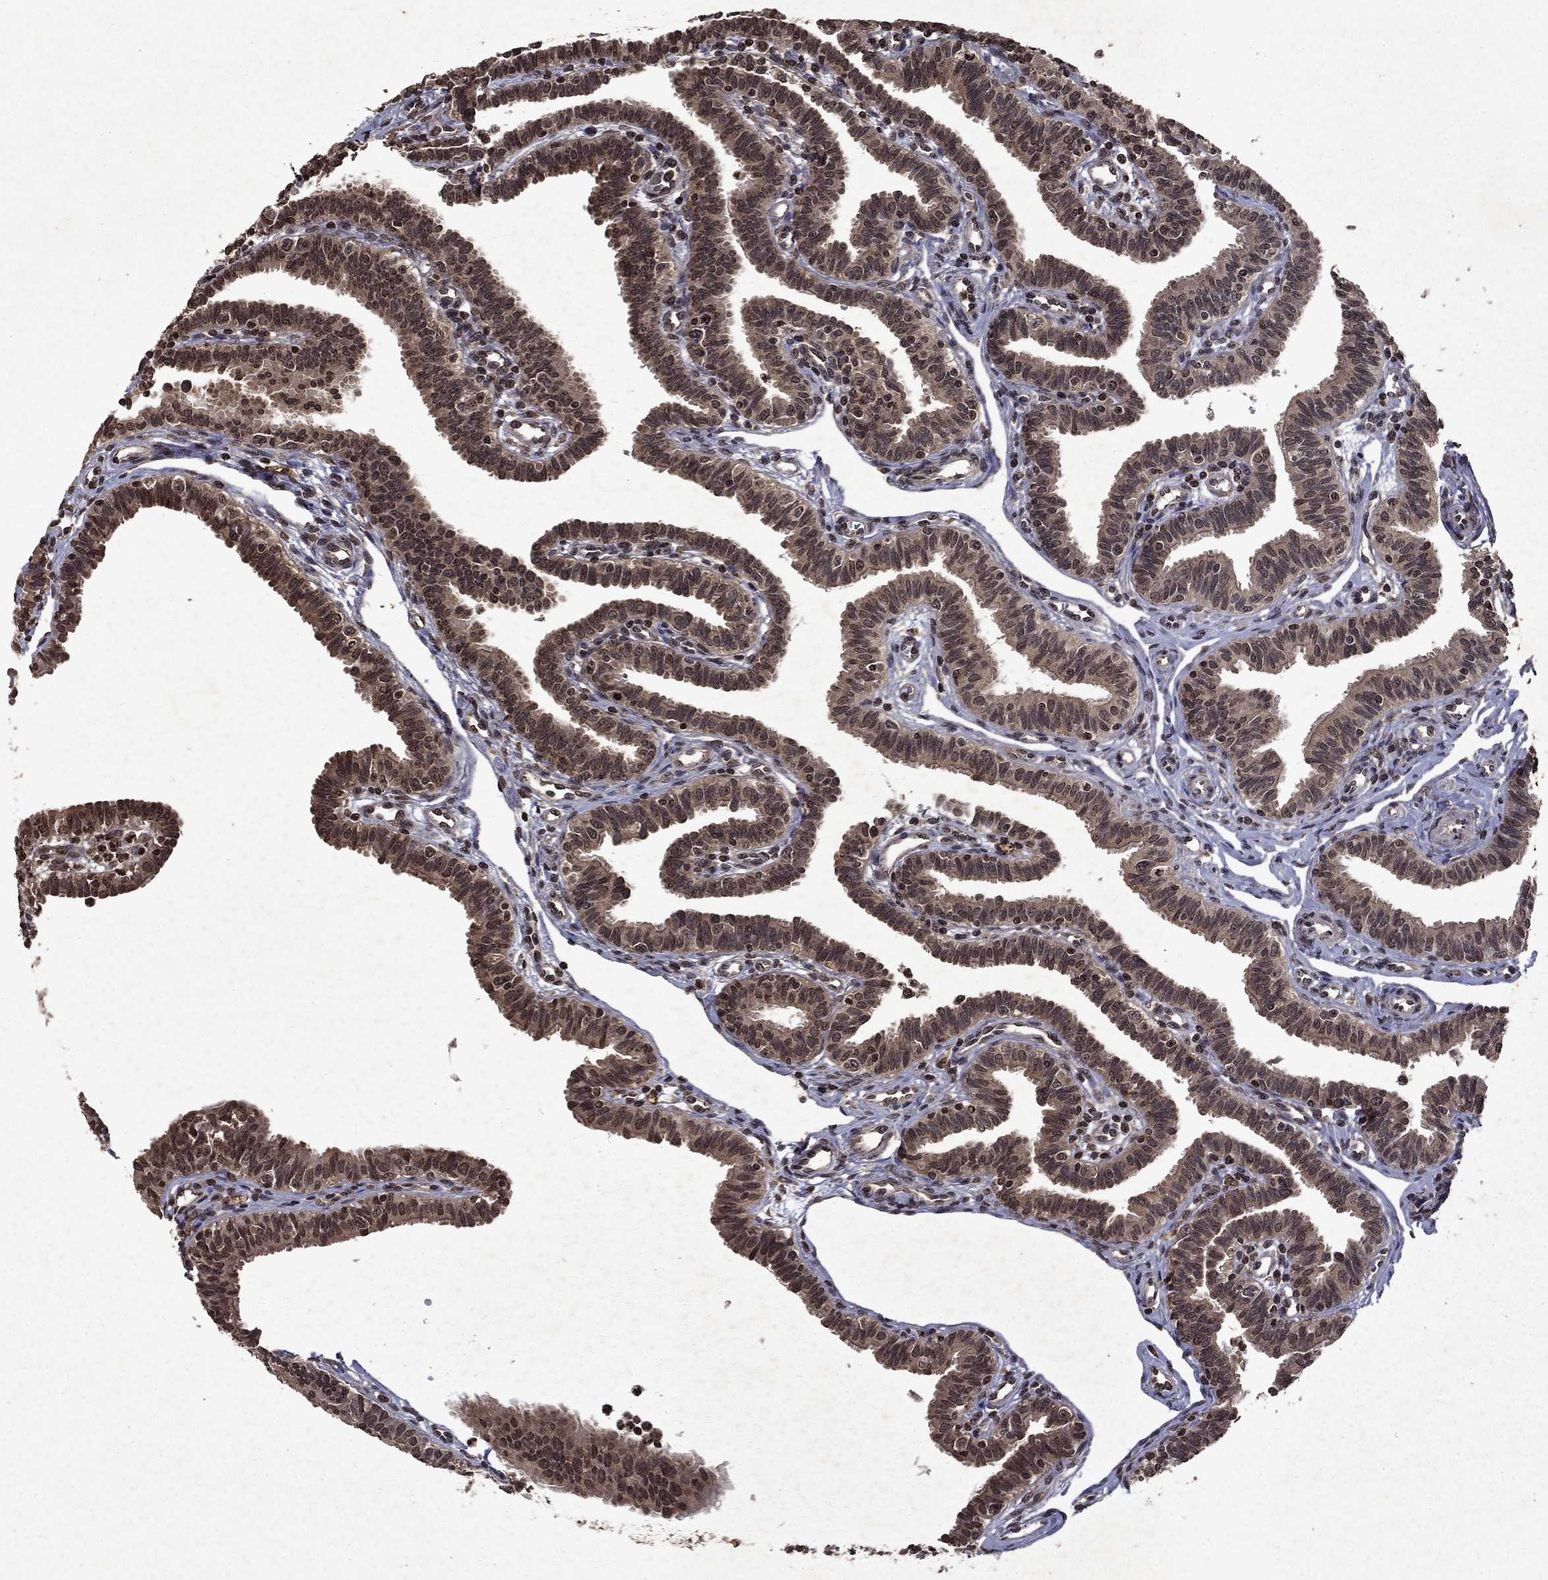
{"staining": {"intensity": "moderate", "quantity": ">75%", "location": "cytoplasmic/membranous"}, "tissue": "fallopian tube", "cell_type": "Glandular cells", "image_type": "normal", "snomed": [{"axis": "morphology", "description": "Normal tissue, NOS"}, {"axis": "topography", "description": "Fallopian tube"}], "caption": "About >75% of glandular cells in benign human fallopian tube exhibit moderate cytoplasmic/membranous protein expression as visualized by brown immunohistochemical staining.", "gene": "PIN4", "patient": {"sex": "female", "age": 36}}